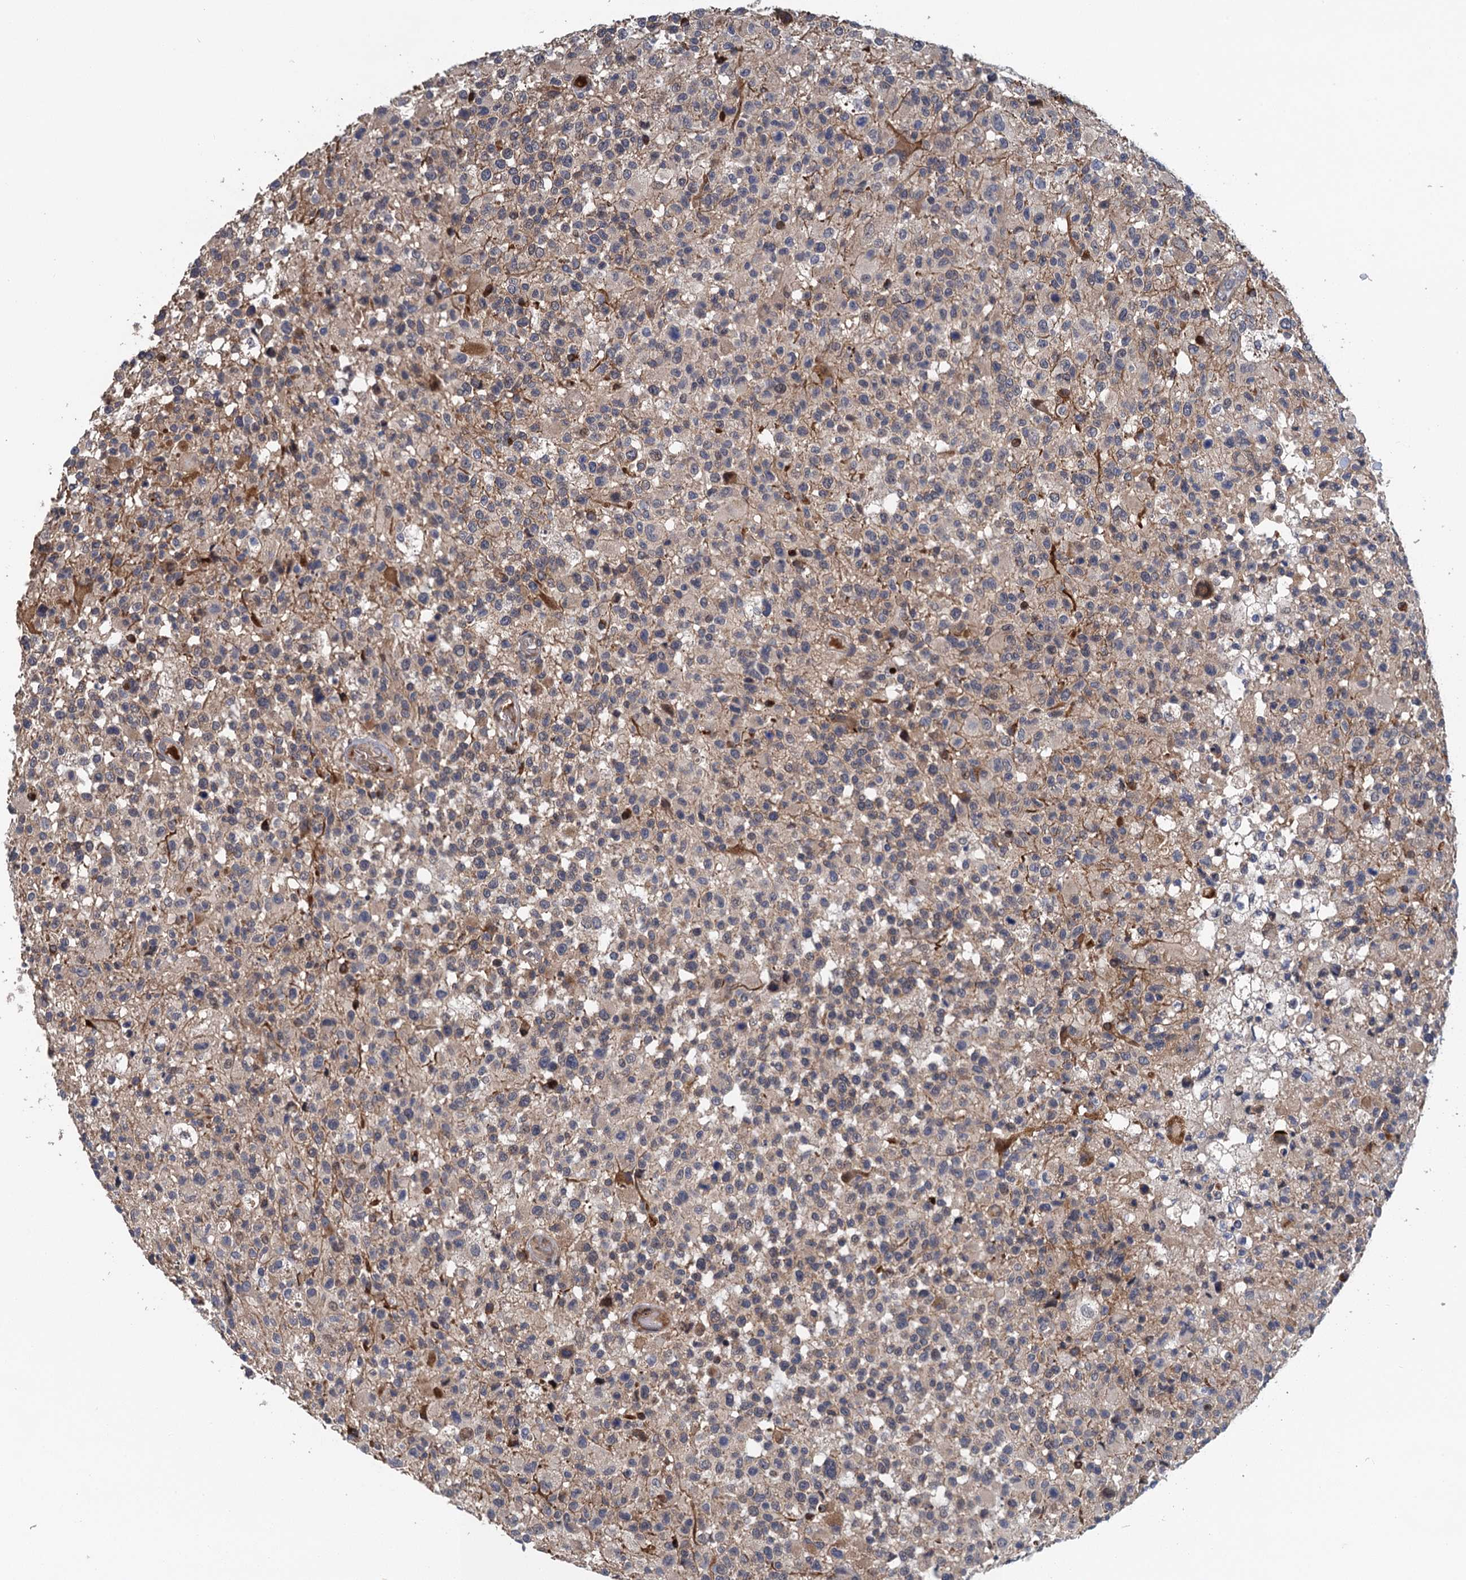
{"staining": {"intensity": "weak", "quantity": "<25%", "location": "cytoplasmic/membranous"}, "tissue": "glioma", "cell_type": "Tumor cells", "image_type": "cancer", "snomed": [{"axis": "morphology", "description": "Glioma, malignant, High grade"}, {"axis": "morphology", "description": "Glioblastoma, NOS"}, {"axis": "topography", "description": "Brain"}], "caption": "Photomicrograph shows no significant protein positivity in tumor cells of high-grade glioma (malignant). (Immunohistochemistry (ihc), brightfield microscopy, high magnification).", "gene": "MDM1", "patient": {"sex": "male", "age": 60}}